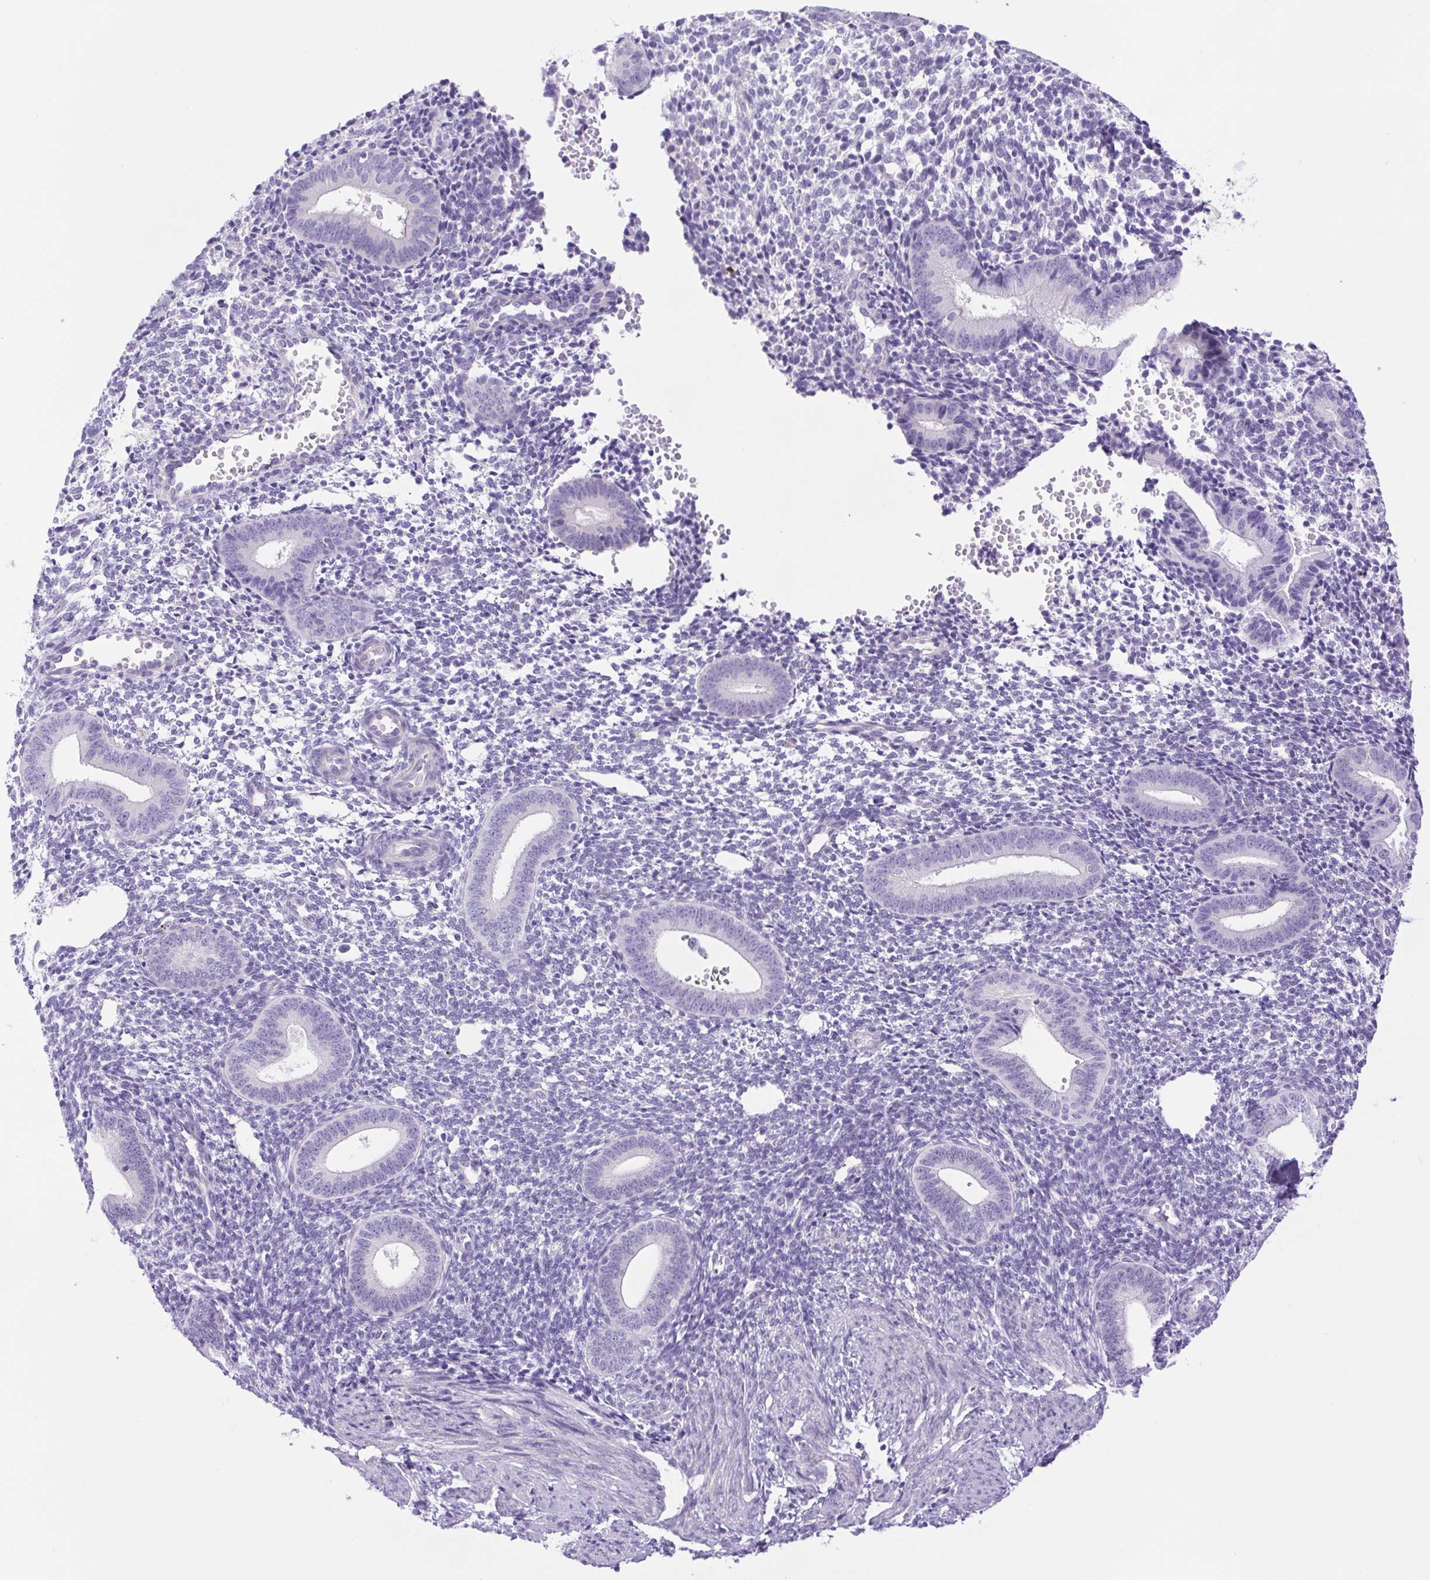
{"staining": {"intensity": "negative", "quantity": "none", "location": "none"}, "tissue": "endometrium", "cell_type": "Cells in endometrial stroma", "image_type": "normal", "snomed": [{"axis": "morphology", "description": "Normal tissue, NOS"}, {"axis": "topography", "description": "Endometrium"}], "caption": "Human endometrium stained for a protein using immunohistochemistry shows no positivity in cells in endometrial stroma.", "gene": "CDSN", "patient": {"sex": "female", "age": 40}}